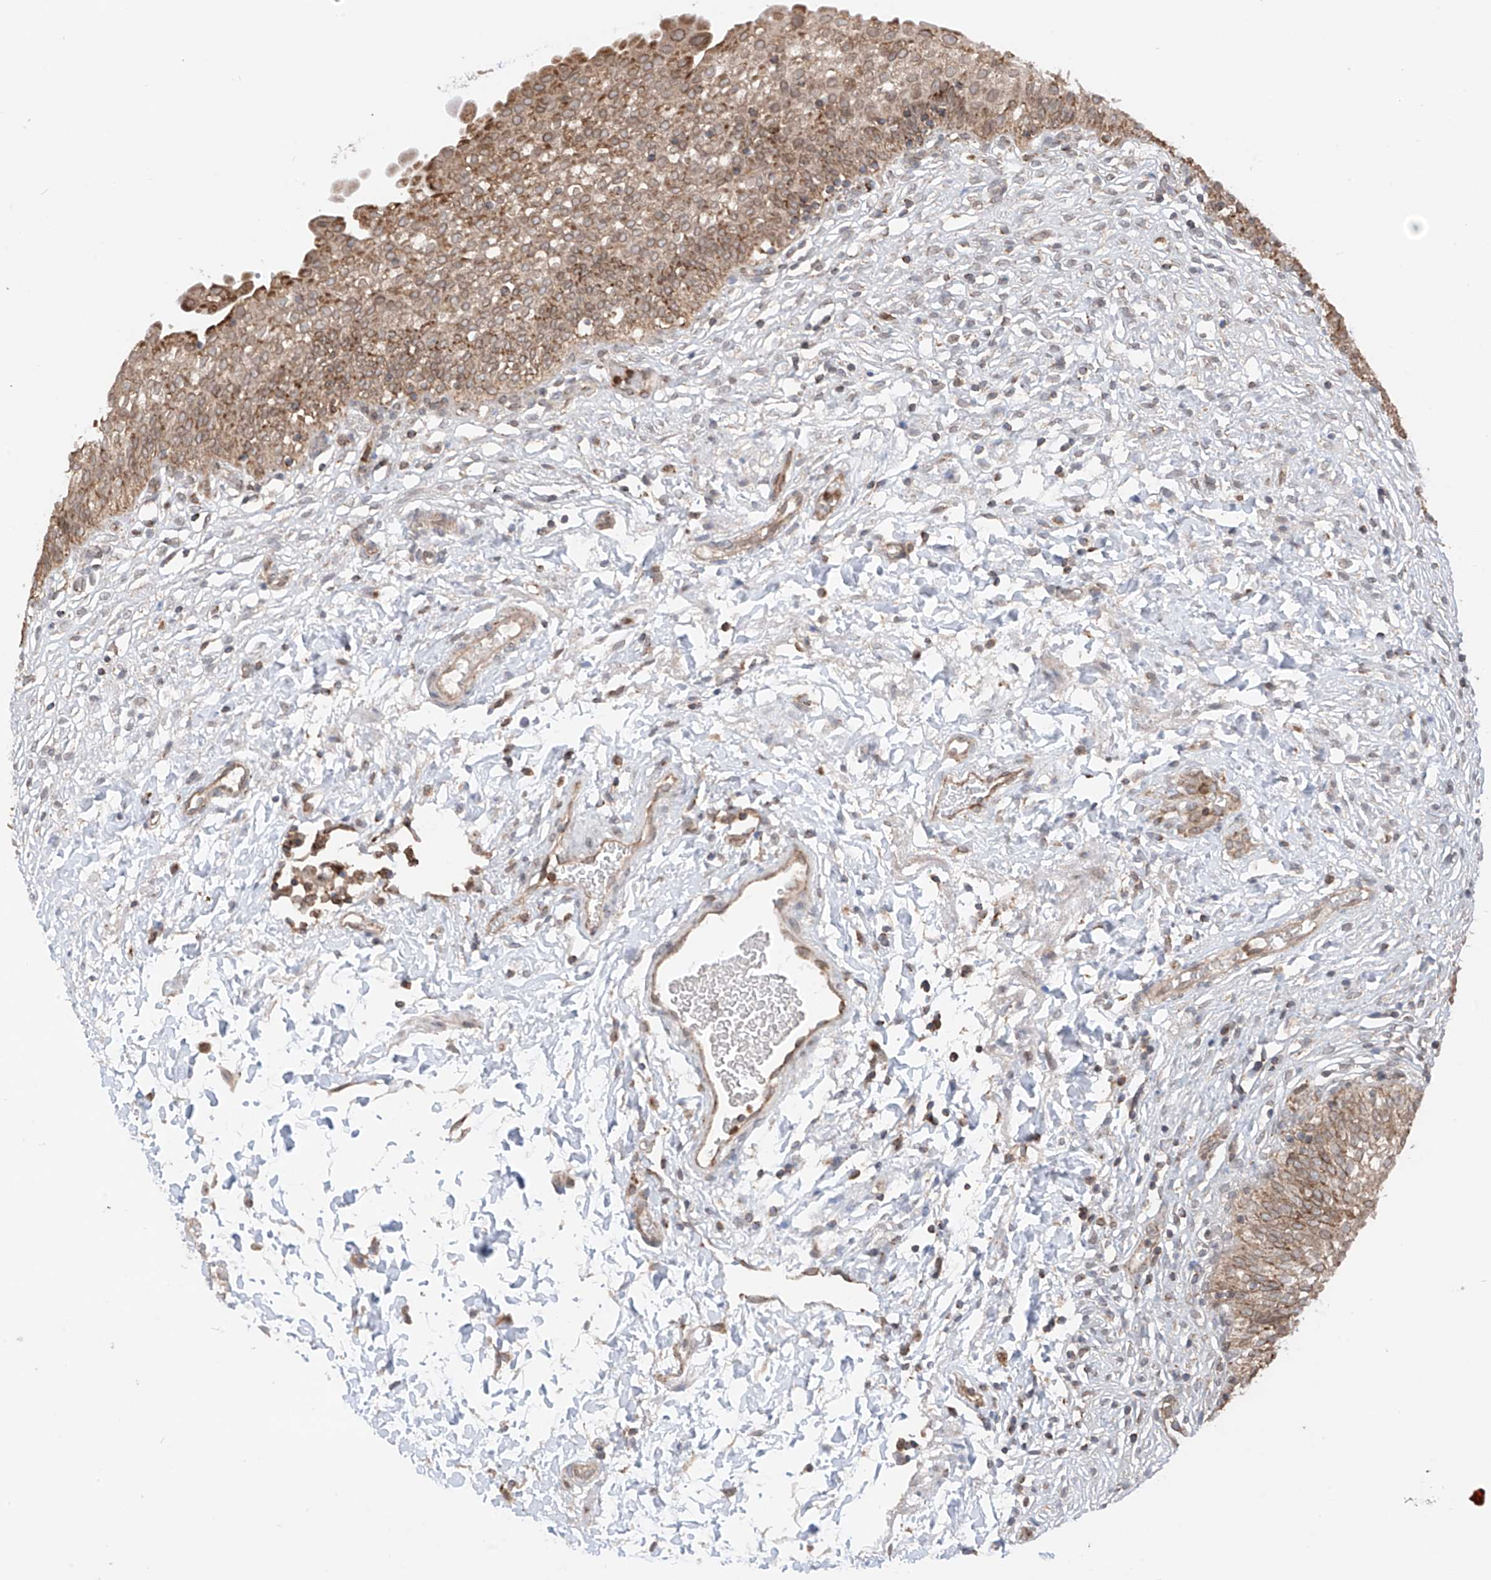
{"staining": {"intensity": "moderate", "quantity": ">75%", "location": "cytoplasmic/membranous,nuclear"}, "tissue": "urinary bladder", "cell_type": "Urothelial cells", "image_type": "normal", "snomed": [{"axis": "morphology", "description": "Normal tissue, NOS"}, {"axis": "topography", "description": "Urinary bladder"}], "caption": "Urinary bladder stained with DAB (3,3'-diaminobenzidine) immunohistochemistry (IHC) exhibits medium levels of moderate cytoplasmic/membranous,nuclear positivity in approximately >75% of urothelial cells.", "gene": "AHCTF1", "patient": {"sex": "male", "age": 55}}